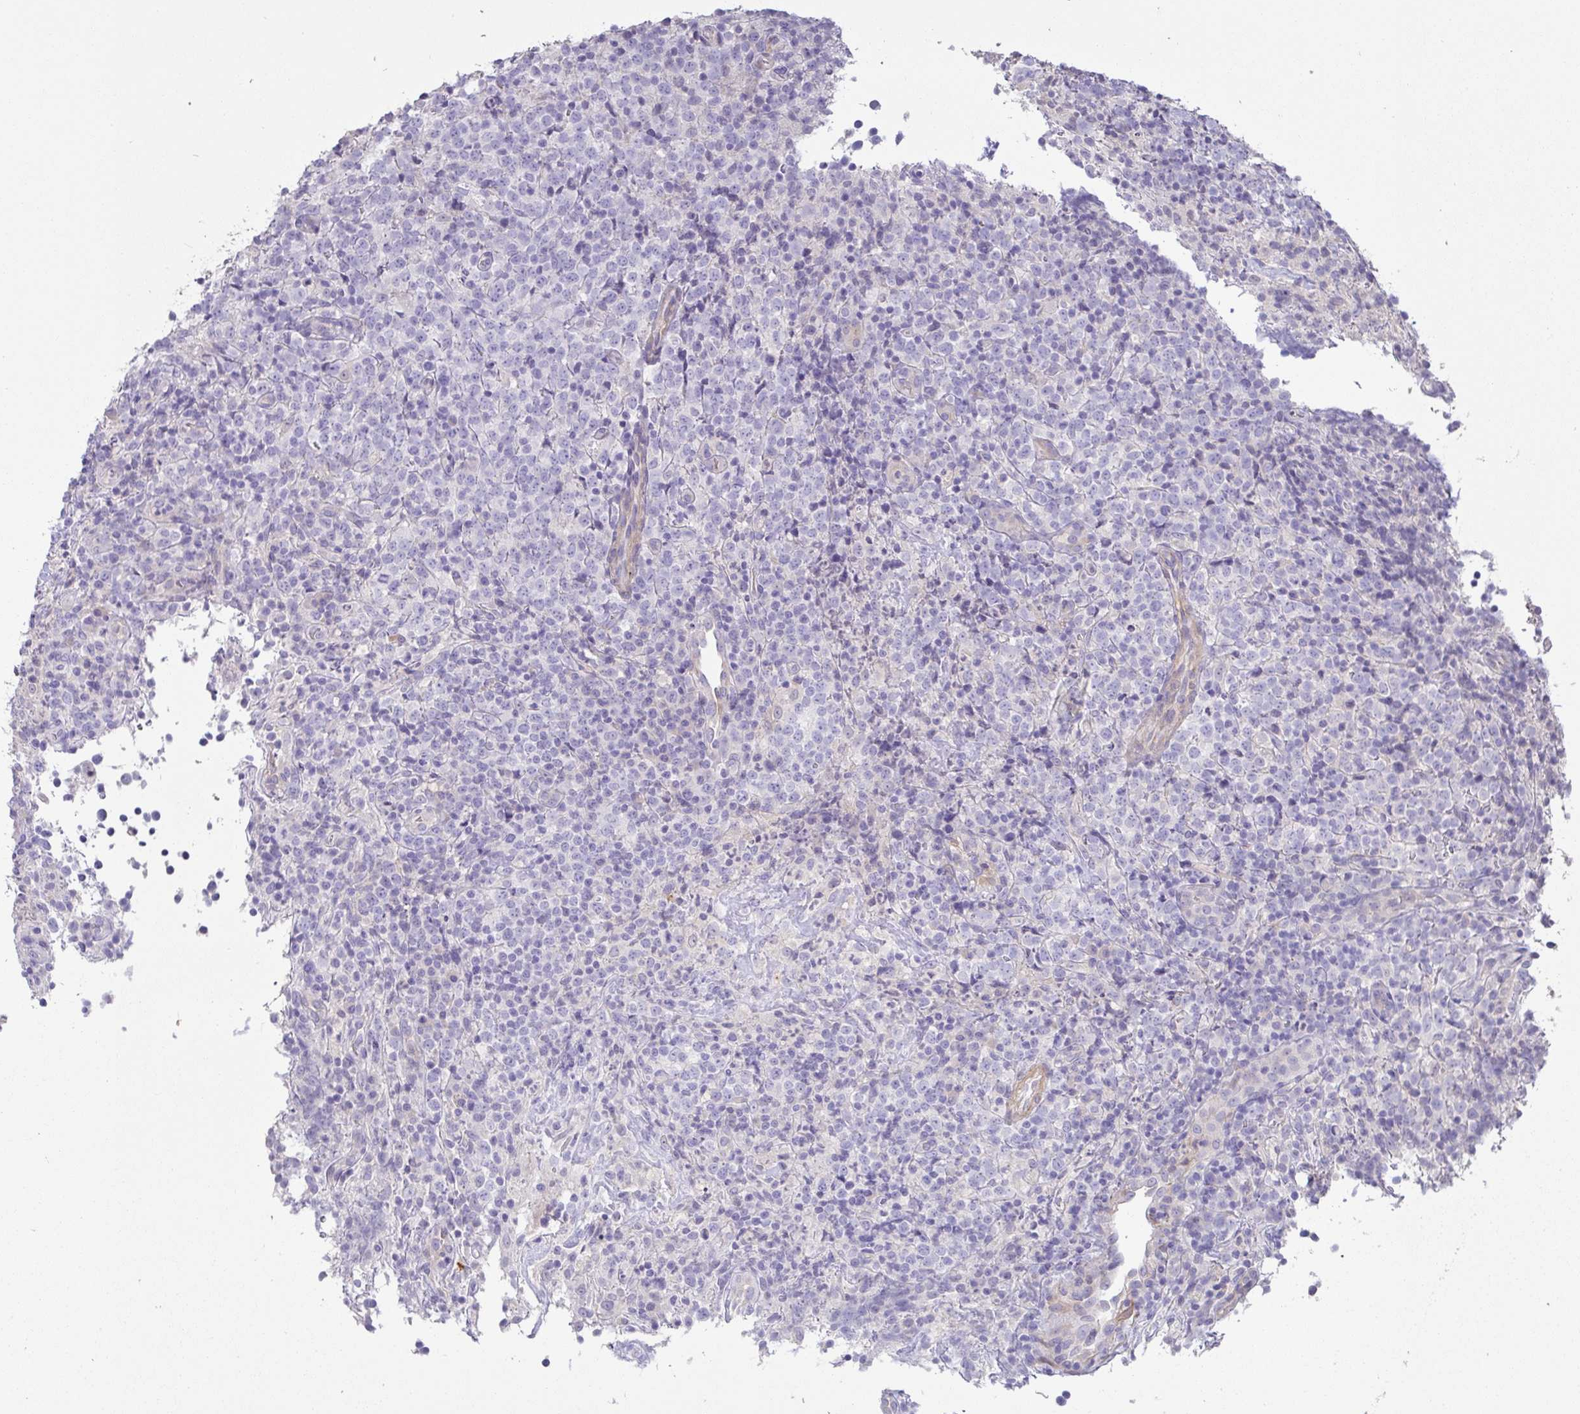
{"staining": {"intensity": "negative", "quantity": "none", "location": "none"}, "tissue": "lymphoma", "cell_type": "Tumor cells", "image_type": "cancer", "snomed": [{"axis": "morphology", "description": "Malignant lymphoma, non-Hodgkin's type, High grade"}, {"axis": "topography", "description": "Lymph node"}], "caption": "Photomicrograph shows no significant protein staining in tumor cells of malignant lymphoma, non-Hodgkin's type (high-grade).", "gene": "PYGM", "patient": {"sex": "male", "age": 54}}